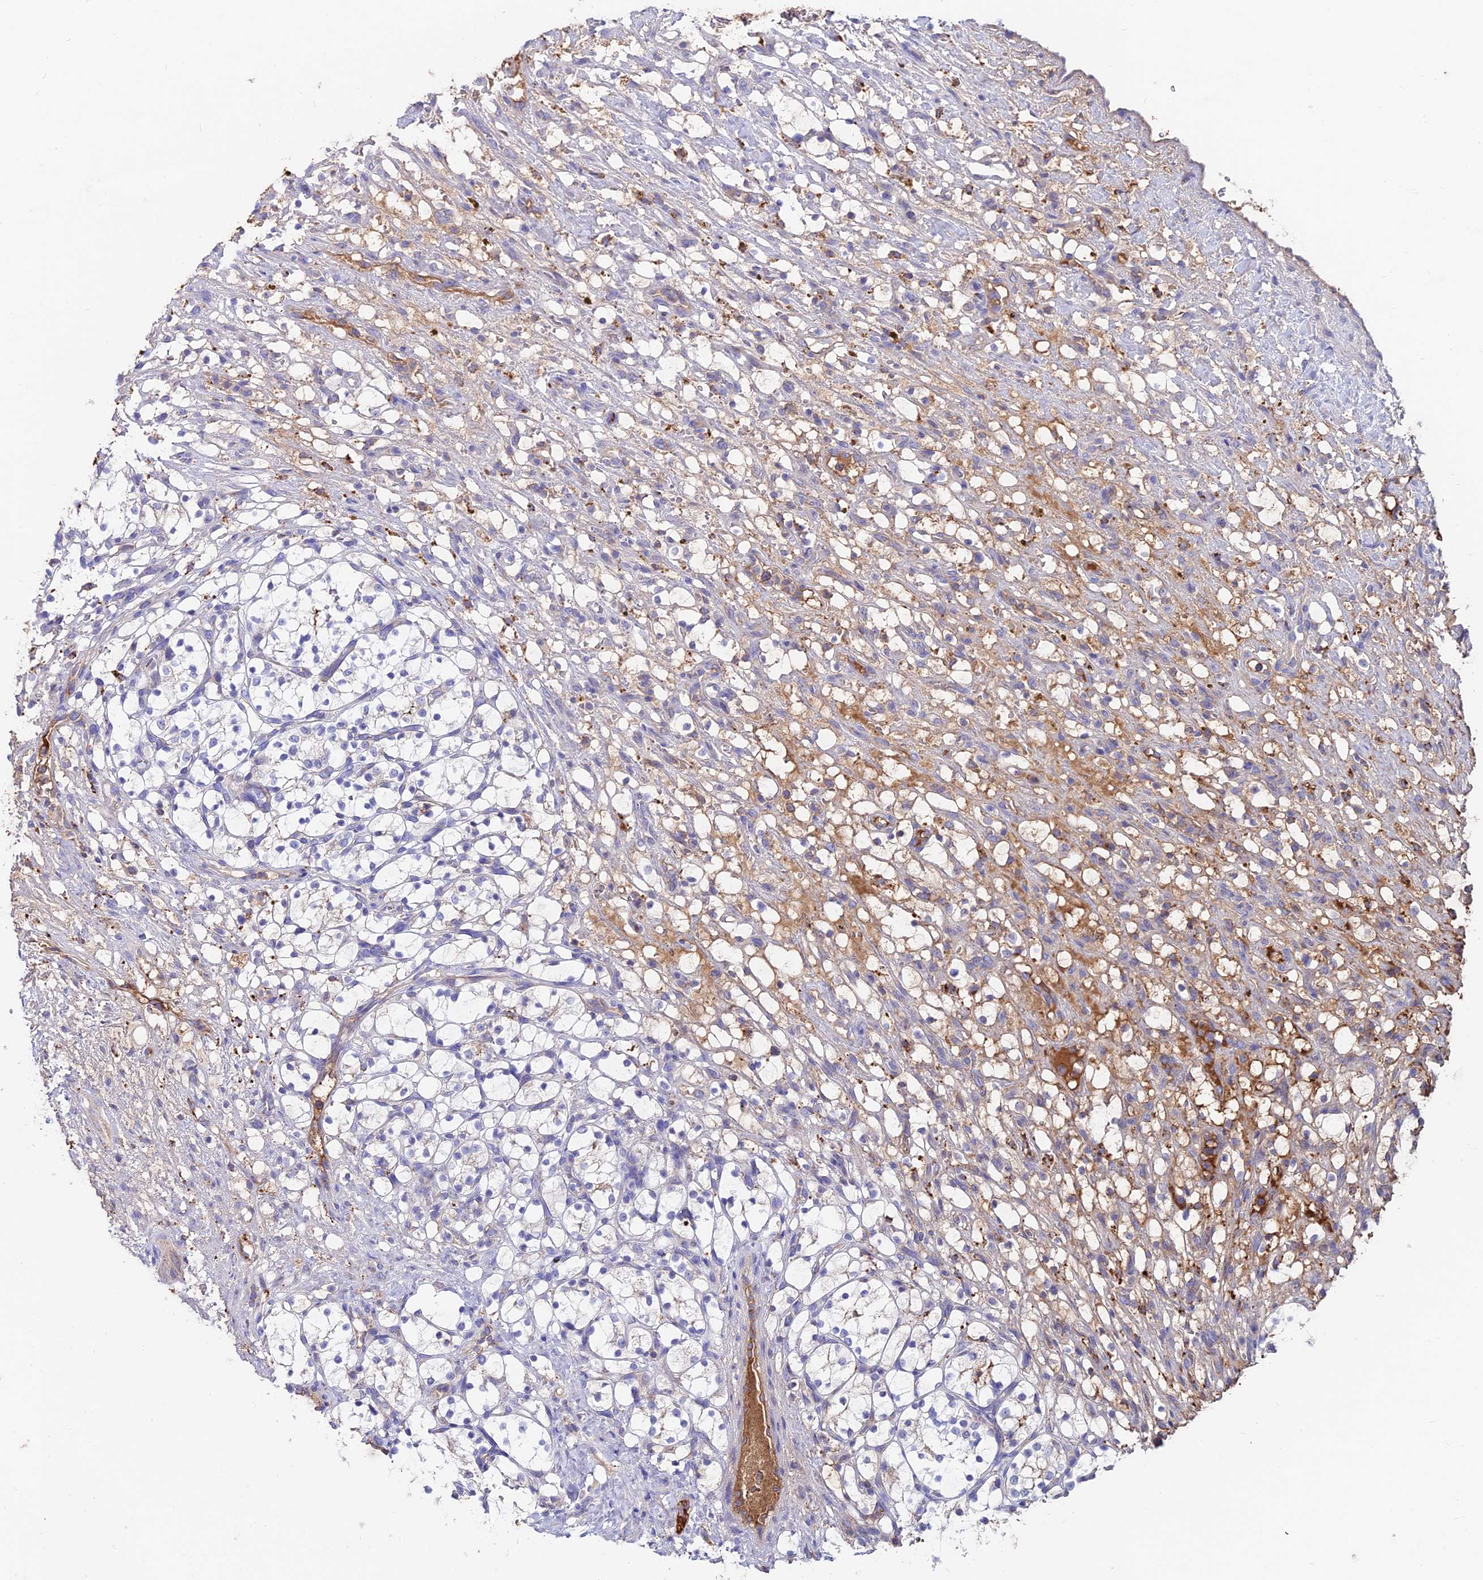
{"staining": {"intensity": "negative", "quantity": "none", "location": "none"}, "tissue": "renal cancer", "cell_type": "Tumor cells", "image_type": "cancer", "snomed": [{"axis": "morphology", "description": "Adenocarcinoma, NOS"}, {"axis": "topography", "description": "Kidney"}], "caption": "Photomicrograph shows no protein positivity in tumor cells of adenocarcinoma (renal) tissue. (Stains: DAB immunohistochemistry (IHC) with hematoxylin counter stain, Microscopy: brightfield microscopy at high magnification).", "gene": "SLC25A16", "patient": {"sex": "female", "age": 69}}